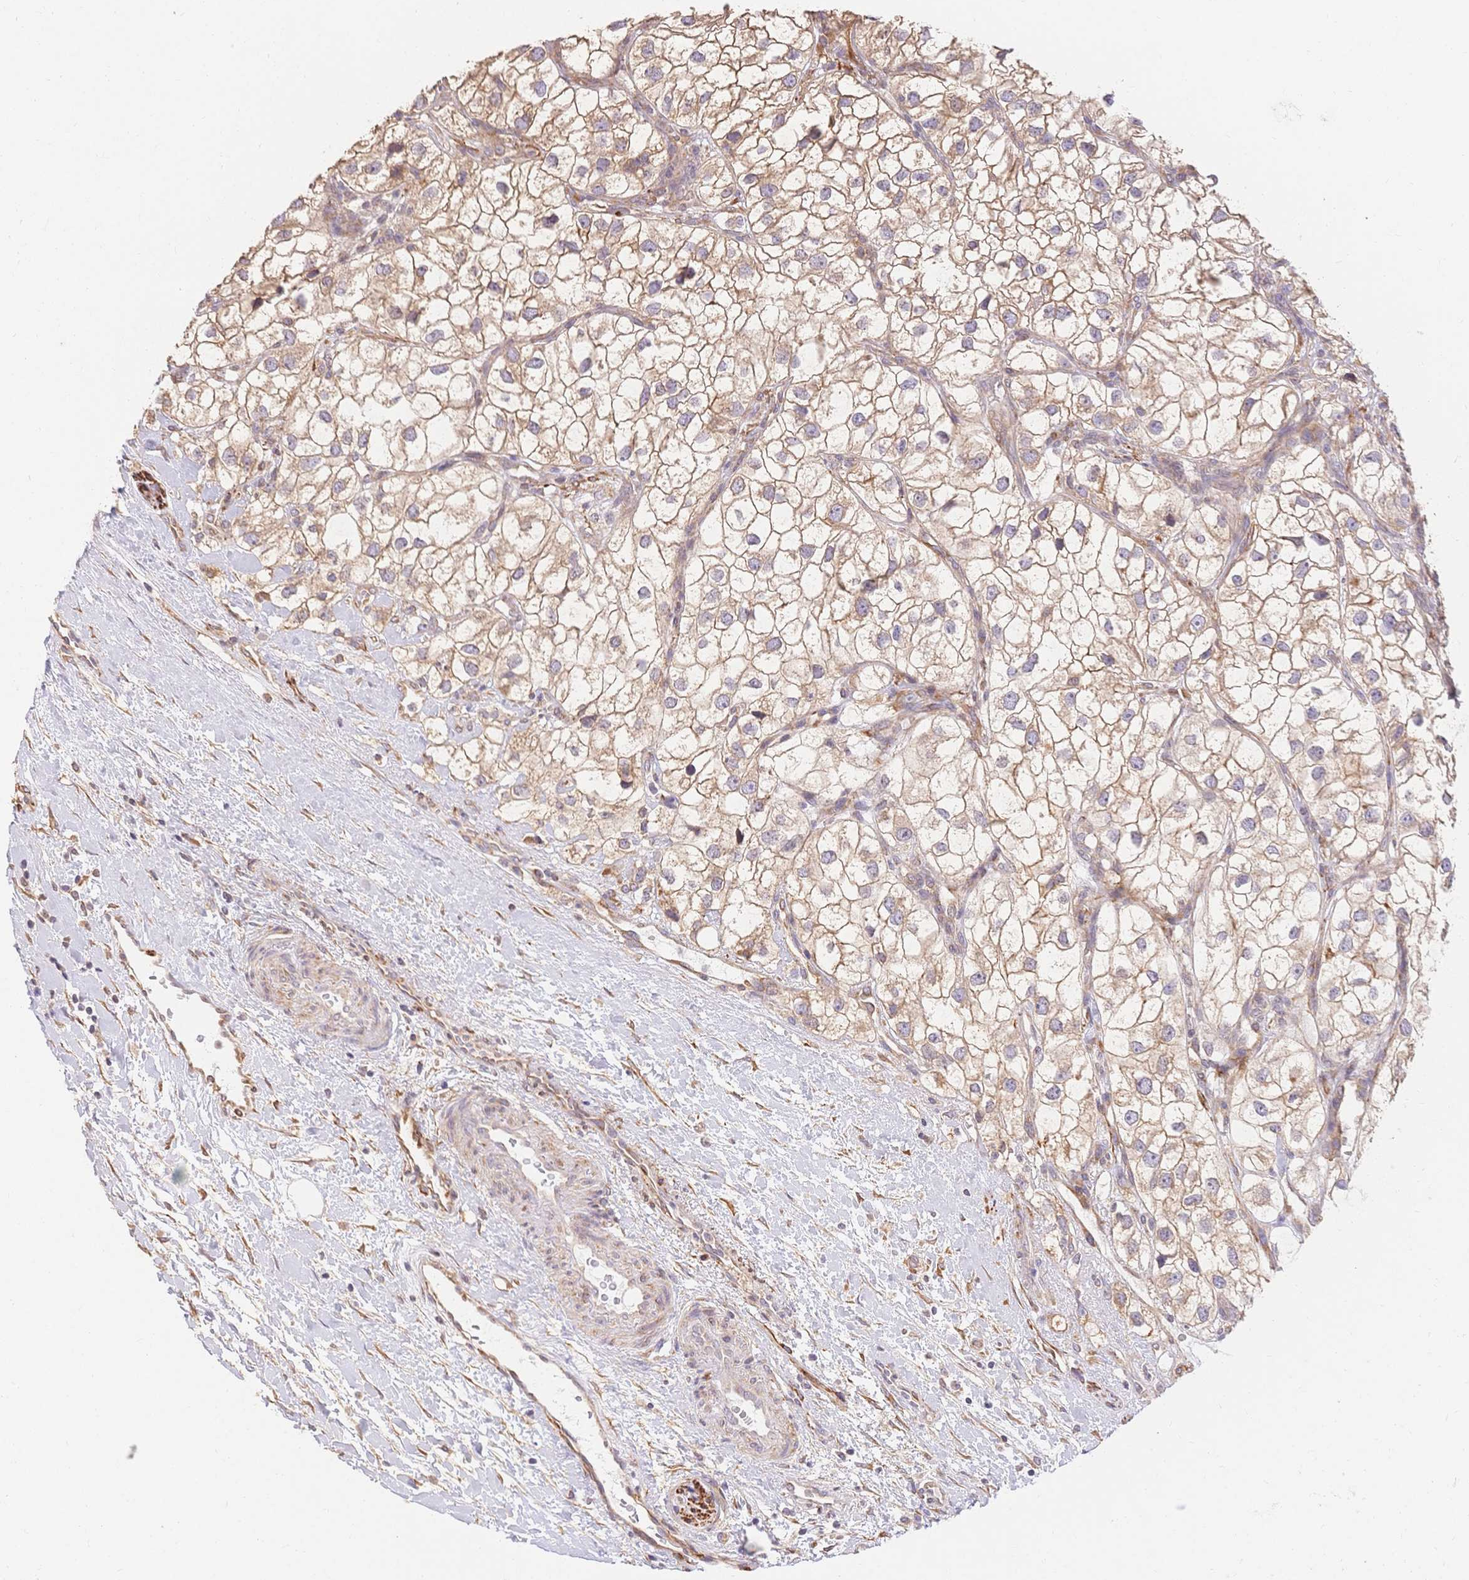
{"staining": {"intensity": "weak", "quantity": ">75%", "location": "cytoplasmic/membranous"}, "tissue": "renal cancer", "cell_type": "Tumor cells", "image_type": "cancer", "snomed": [{"axis": "morphology", "description": "Adenocarcinoma, NOS"}, {"axis": "topography", "description": "Kidney"}], "caption": "Immunohistochemical staining of renal cancer reveals low levels of weak cytoplasmic/membranous positivity in about >75% of tumor cells.", "gene": "HS3ST5", "patient": {"sex": "male", "age": 59}}